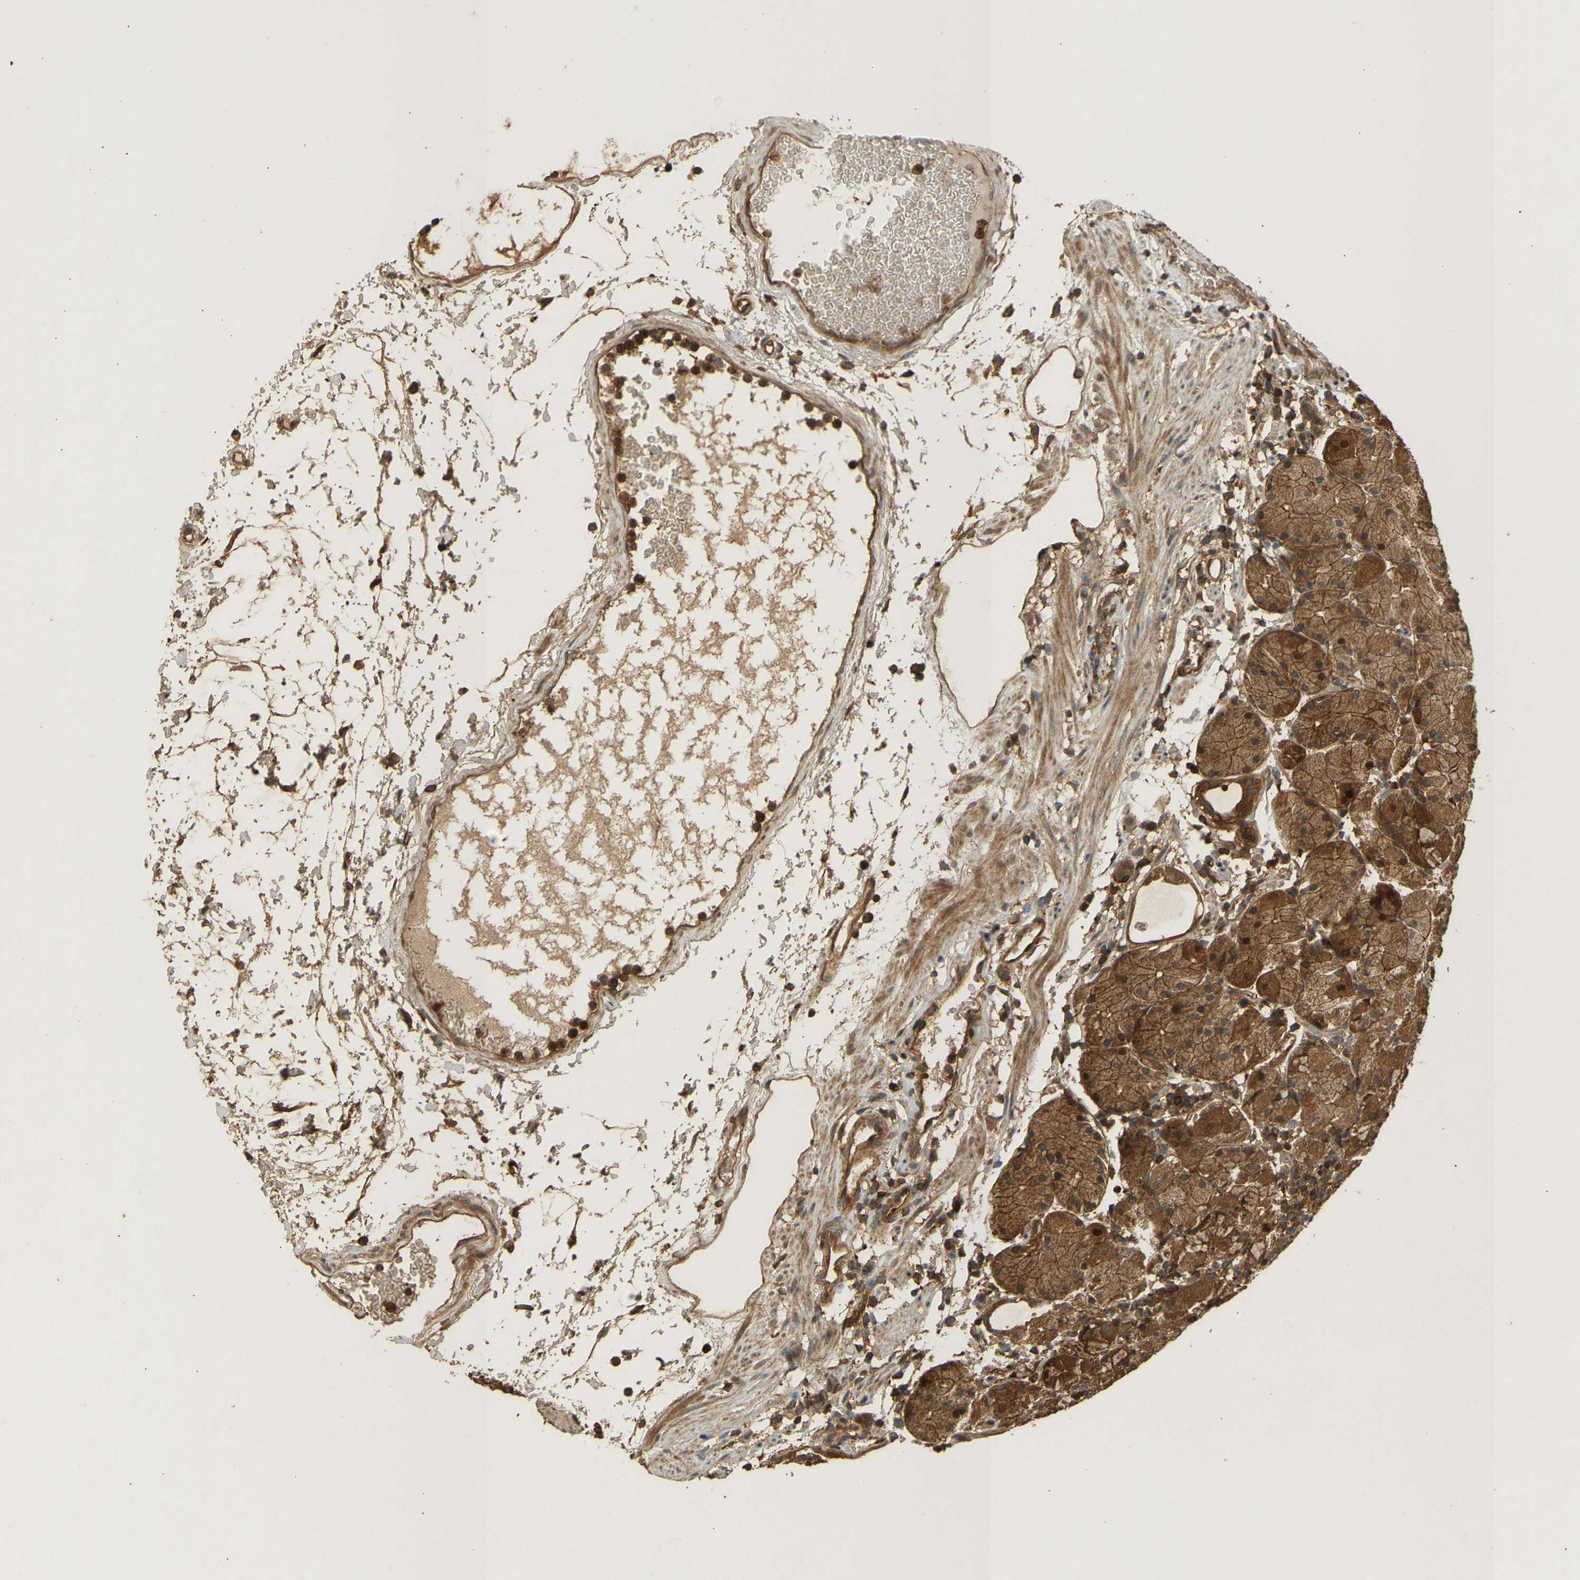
{"staining": {"intensity": "strong", "quantity": "25%-75%", "location": "cytoplasmic/membranous,nuclear"}, "tissue": "stomach", "cell_type": "Glandular cells", "image_type": "normal", "snomed": [{"axis": "morphology", "description": "Normal tissue, NOS"}, {"axis": "topography", "description": "Stomach"}, {"axis": "topography", "description": "Stomach, lower"}], "caption": "There is high levels of strong cytoplasmic/membranous,nuclear positivity in glandular cells of normal stomach, as demonstrated by immunohistochemical staining (brown color).", "gene": "ENSG00000282218", "patient": {"sex": "female", "age": 75}}